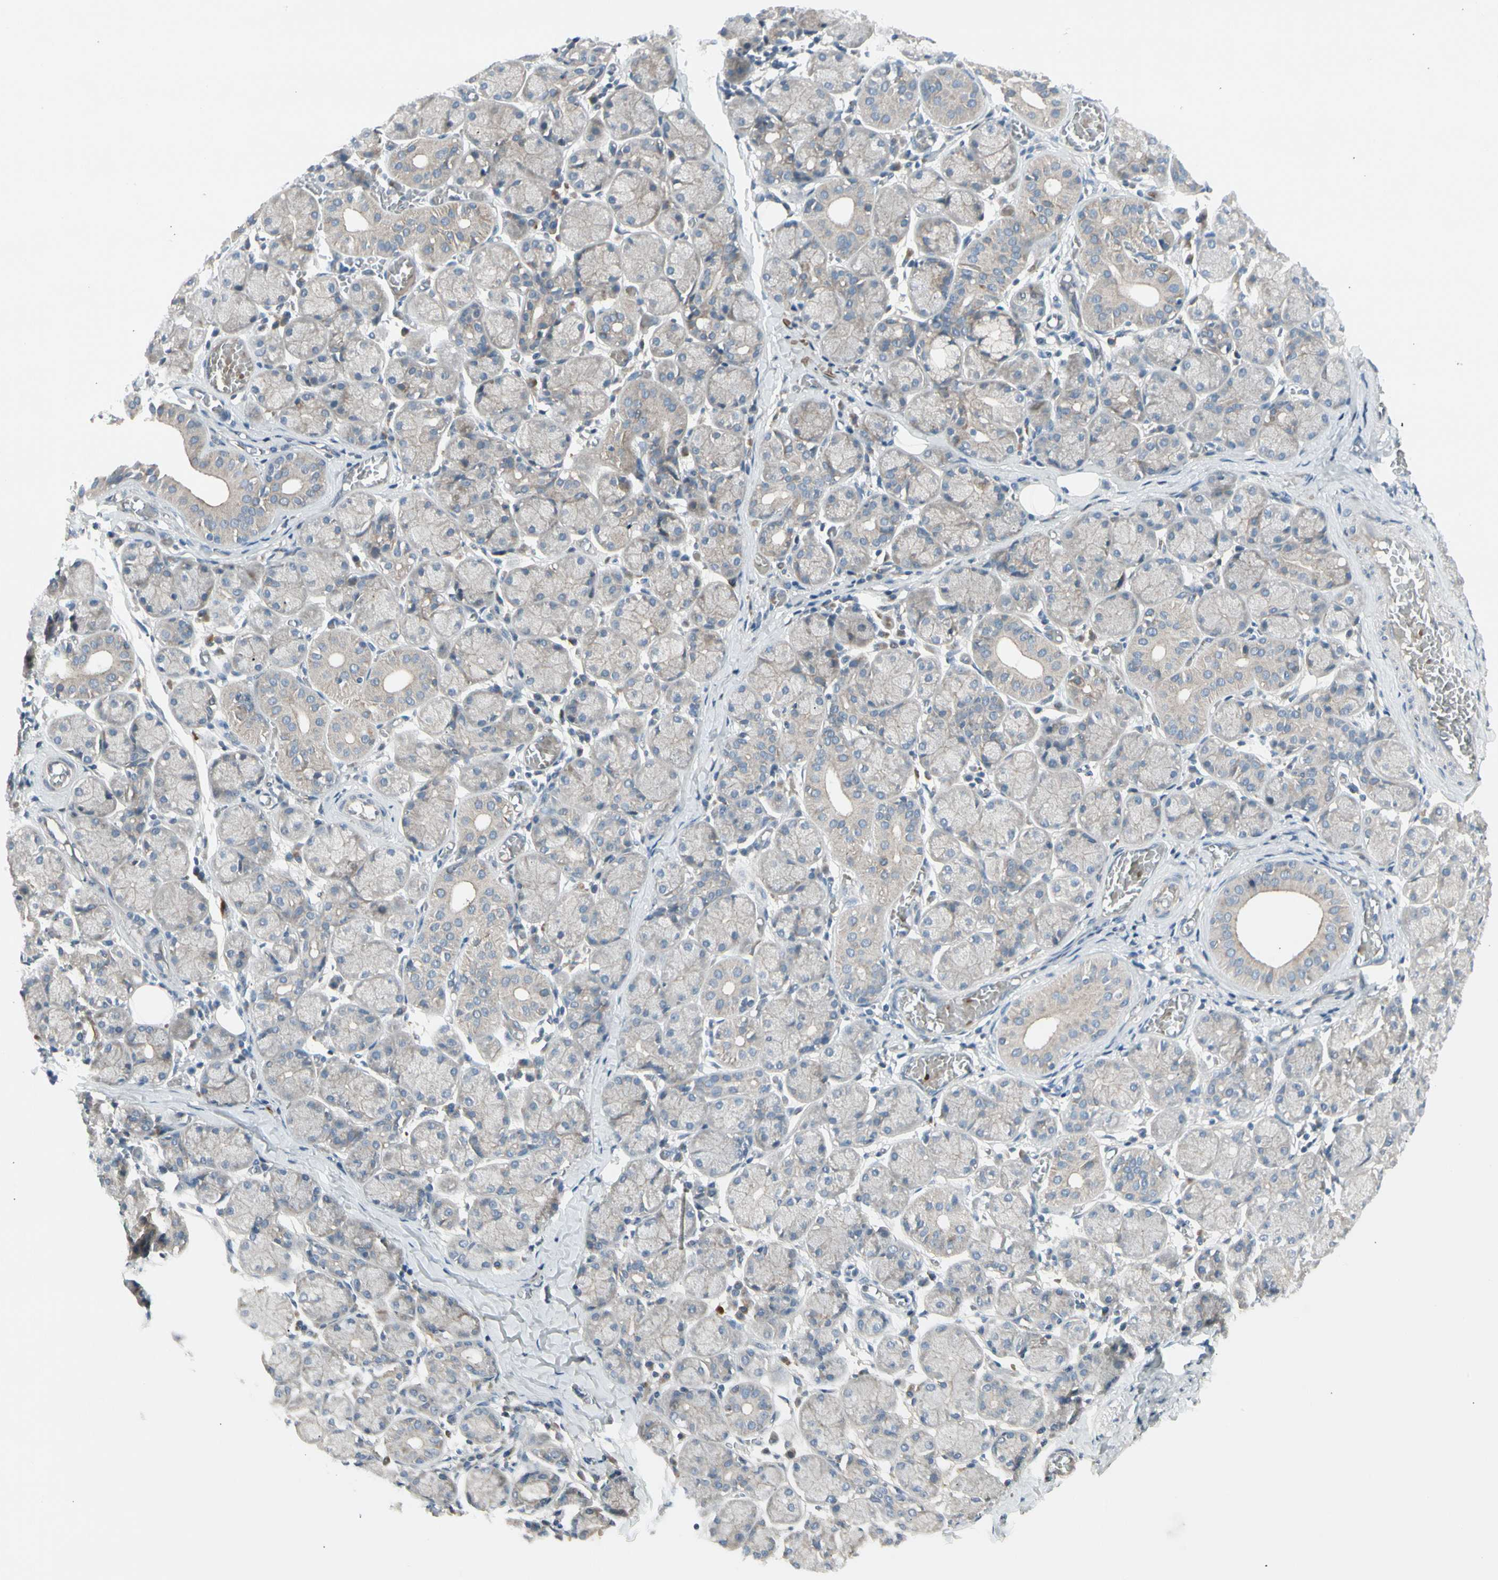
{"staining": {"intensity": "weak", "quantity": "<25%", "location": "cytoplasmic/membranous"}, "tissue": "salivary gland", "cell_type": "Glandular cells", "image_type": "normal", "snomed": [{"axis": "morphology", "description": "Normal tissue, NOS"}, {"axis": "topography", "description": "Salivary gland"}], "caption": "Glandular cells show no significant staining in benign salivary gland. The staining was performed using DAB to visualize the protein expression in brown, while the nuclei were stained in blue with hematoxylin (Magnification: 20x).", "gene": "PANK2", "patient": {"sex": "female", "age": 24}}